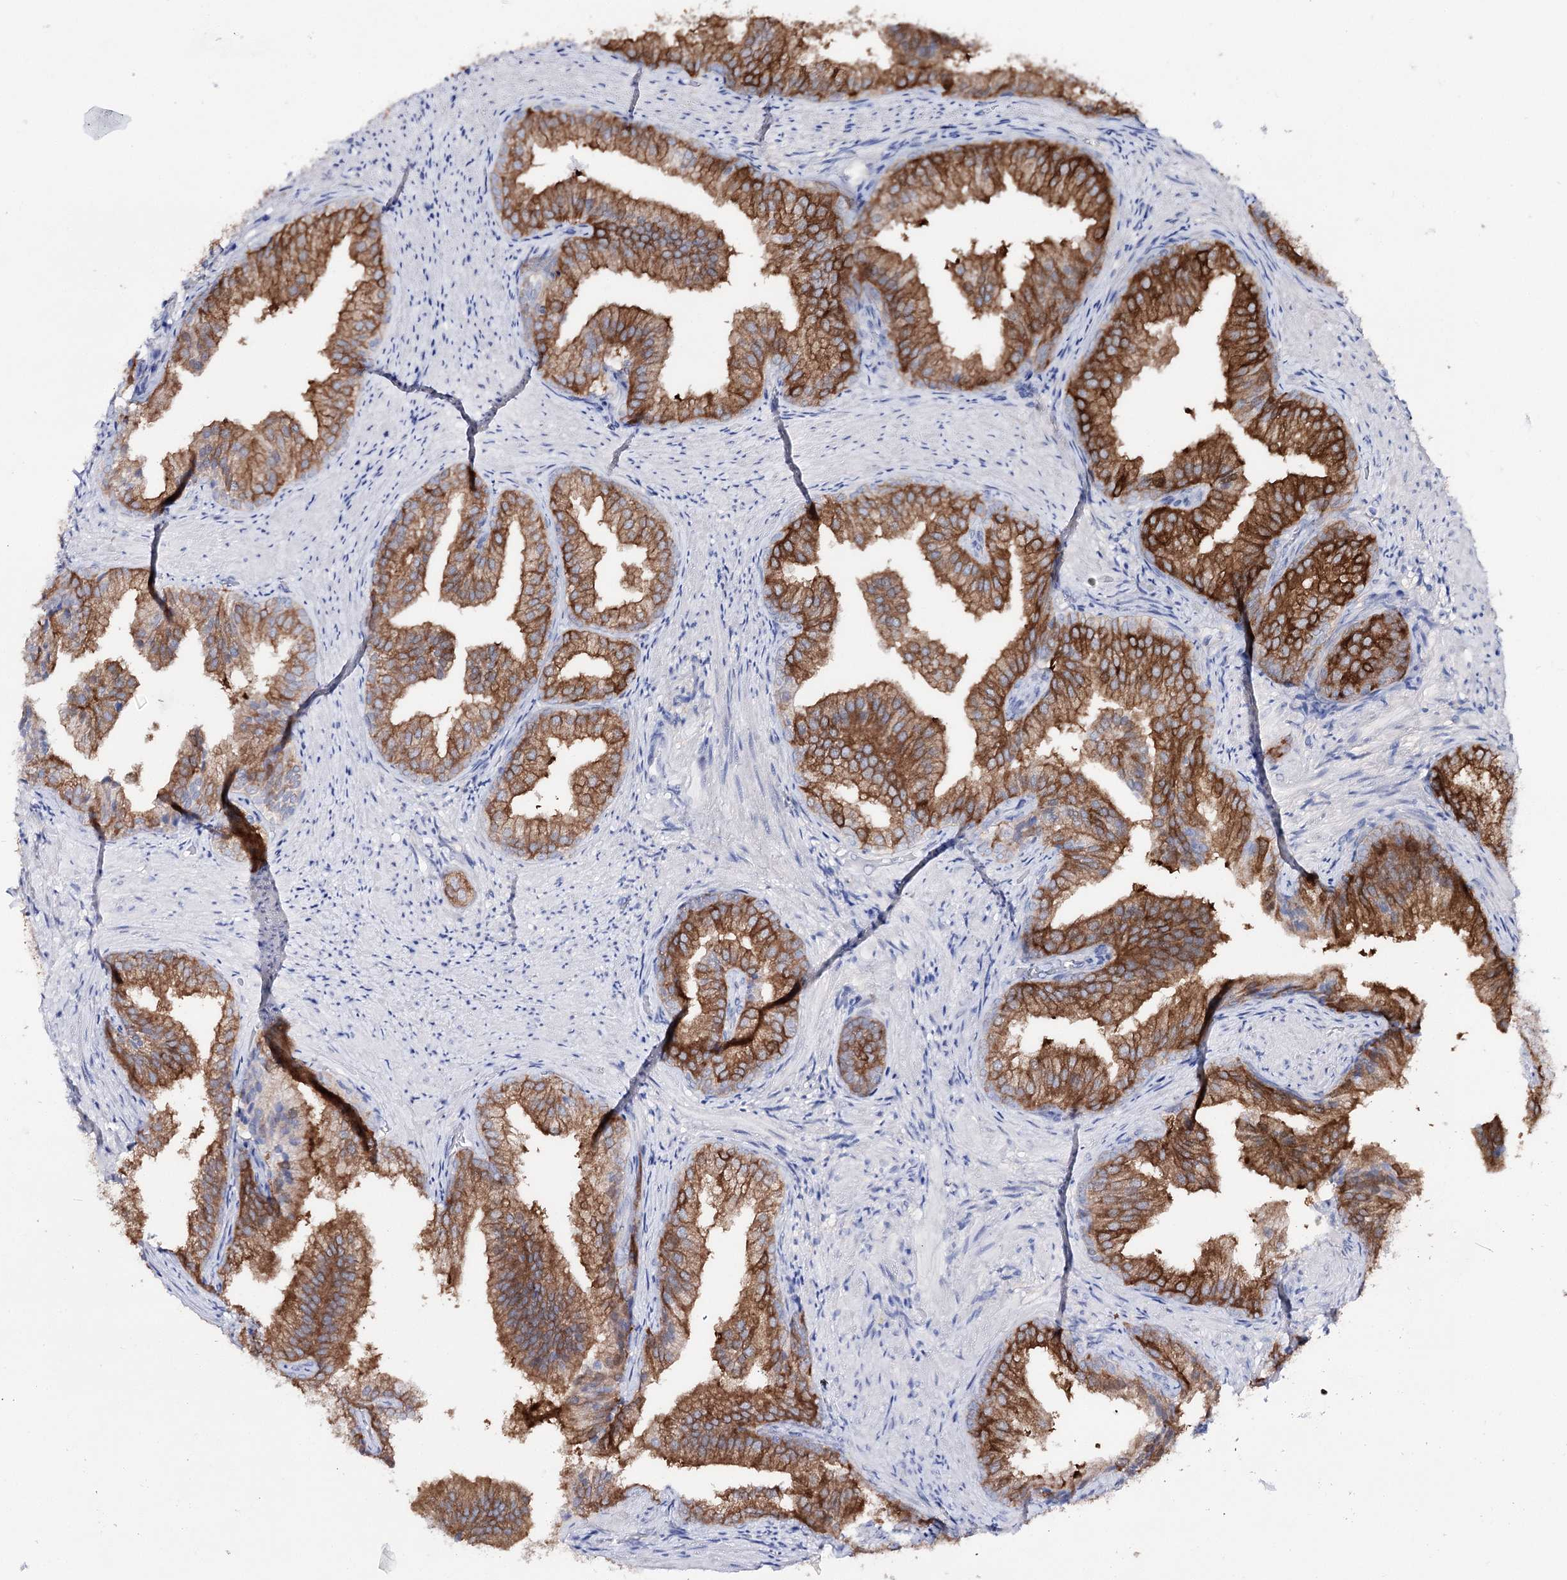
{"staining": {"intensity": "strong", "quantity": ">75%", "location": "cytoplasmic/membranous"}, "tissue": "prostate", "cell_type": "Glandular cells", "image_type": "normal", "snomed": [{"axis": "morphology", "description": "Normal tissue, NOS"}, {"axis": "topography", "description": "Prostate"}], "caption": "Prostate stained with IHC reveals strong cytoplasmic/membranous staining in about >75% of glandular cells.", "gene": "UGDH", "patient": {"sex": "male", "age": 76}}